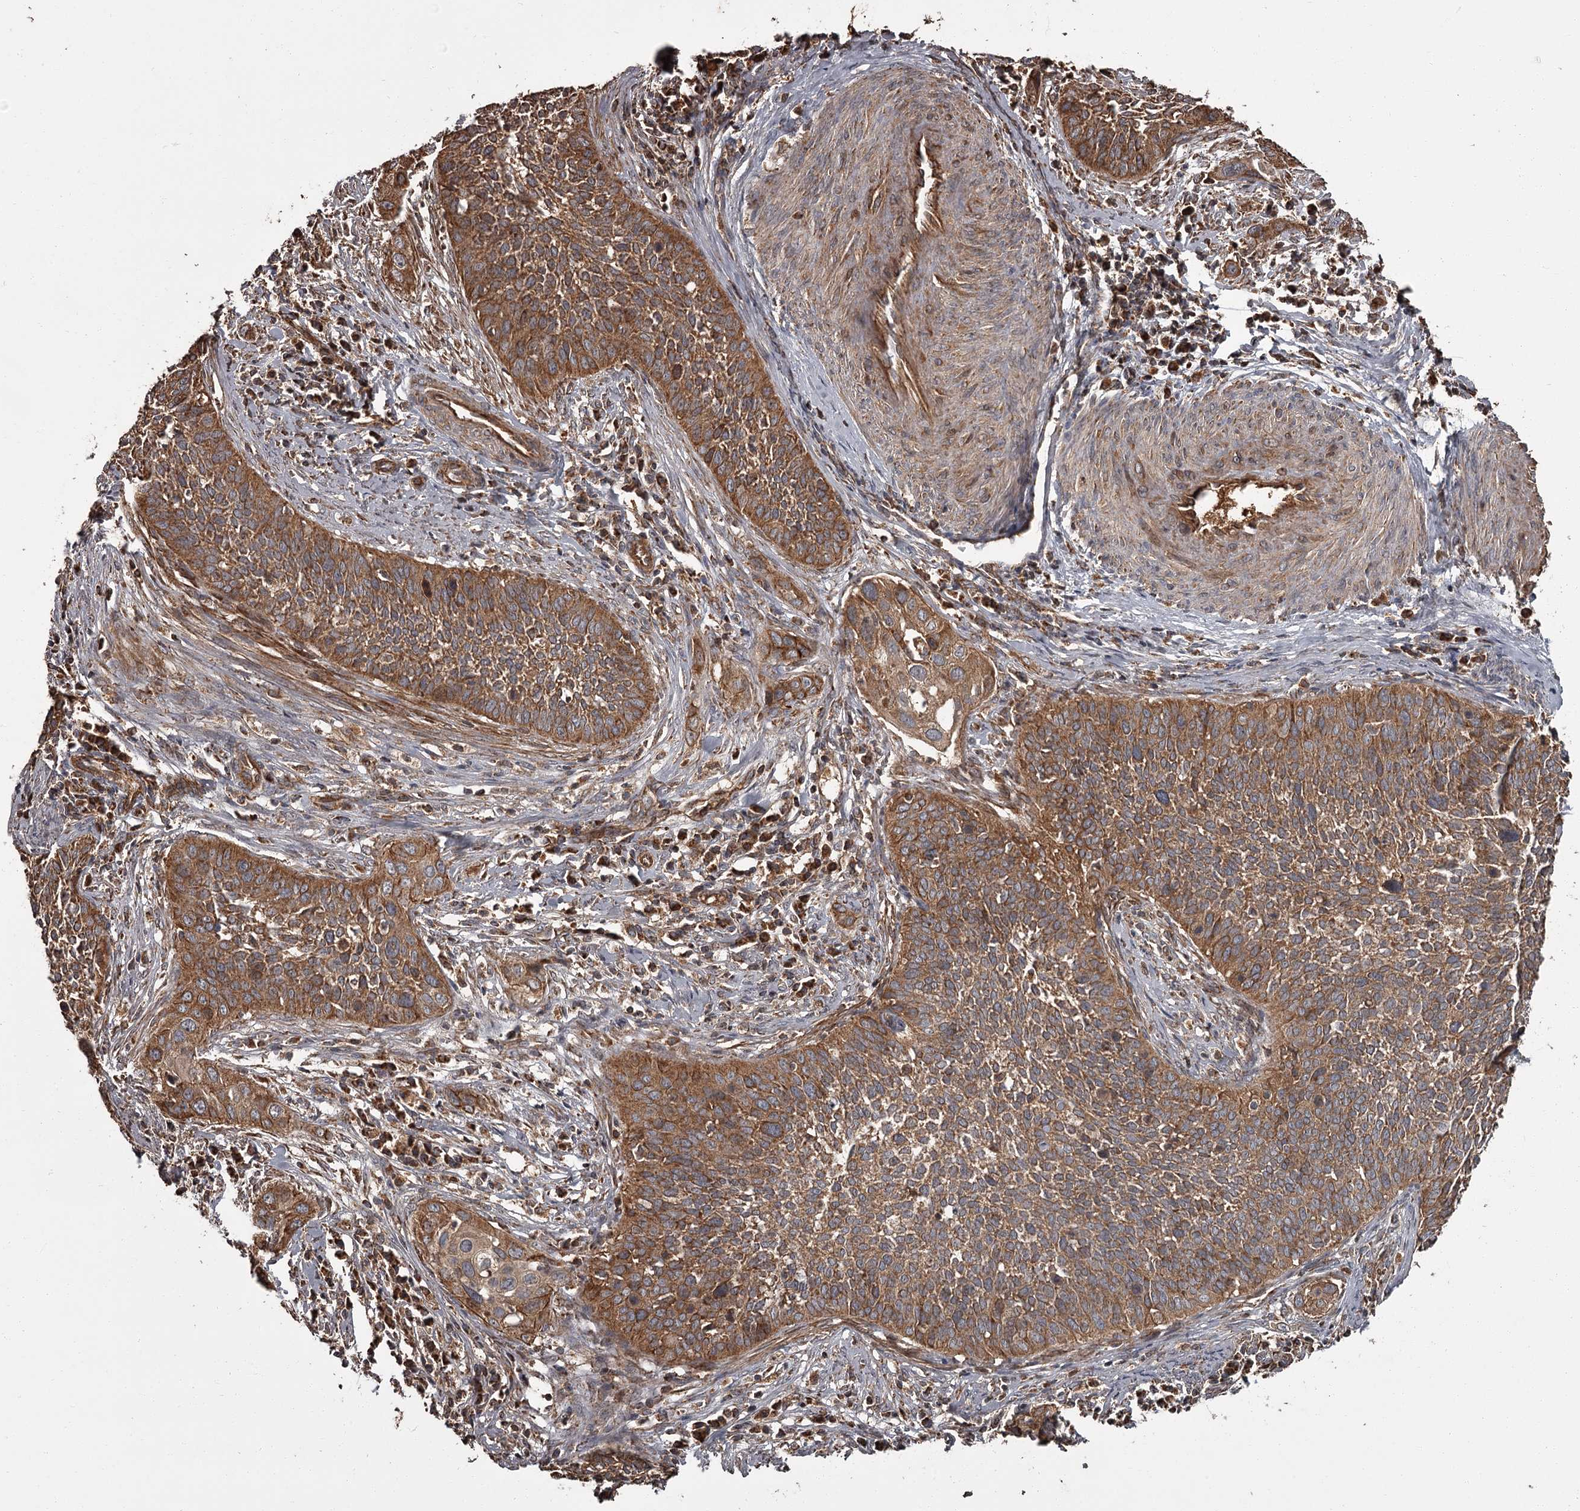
{"staining": {"intensity": "strong", "quantity": ">75%", "location": "cytoplasmic/membranous"}, "tissue": "cervical cancer", "cell_type": "Tumor cells", "image_type": "cancer", "snomed": [{"axis": "morphology", "description": "Squamous cell carcinoma, NOS"}, {"axis": "topography", "description": "Cervix"}], "caption": "About >75% of tumor cells in cervical squamous cell carcinoma demonstrate strong cytoplasmic/membranous protein expression as visualized by brown immunohistochemical staining.", "gene": "THAP9", "patient": {"sex": "female", "age": 34}}